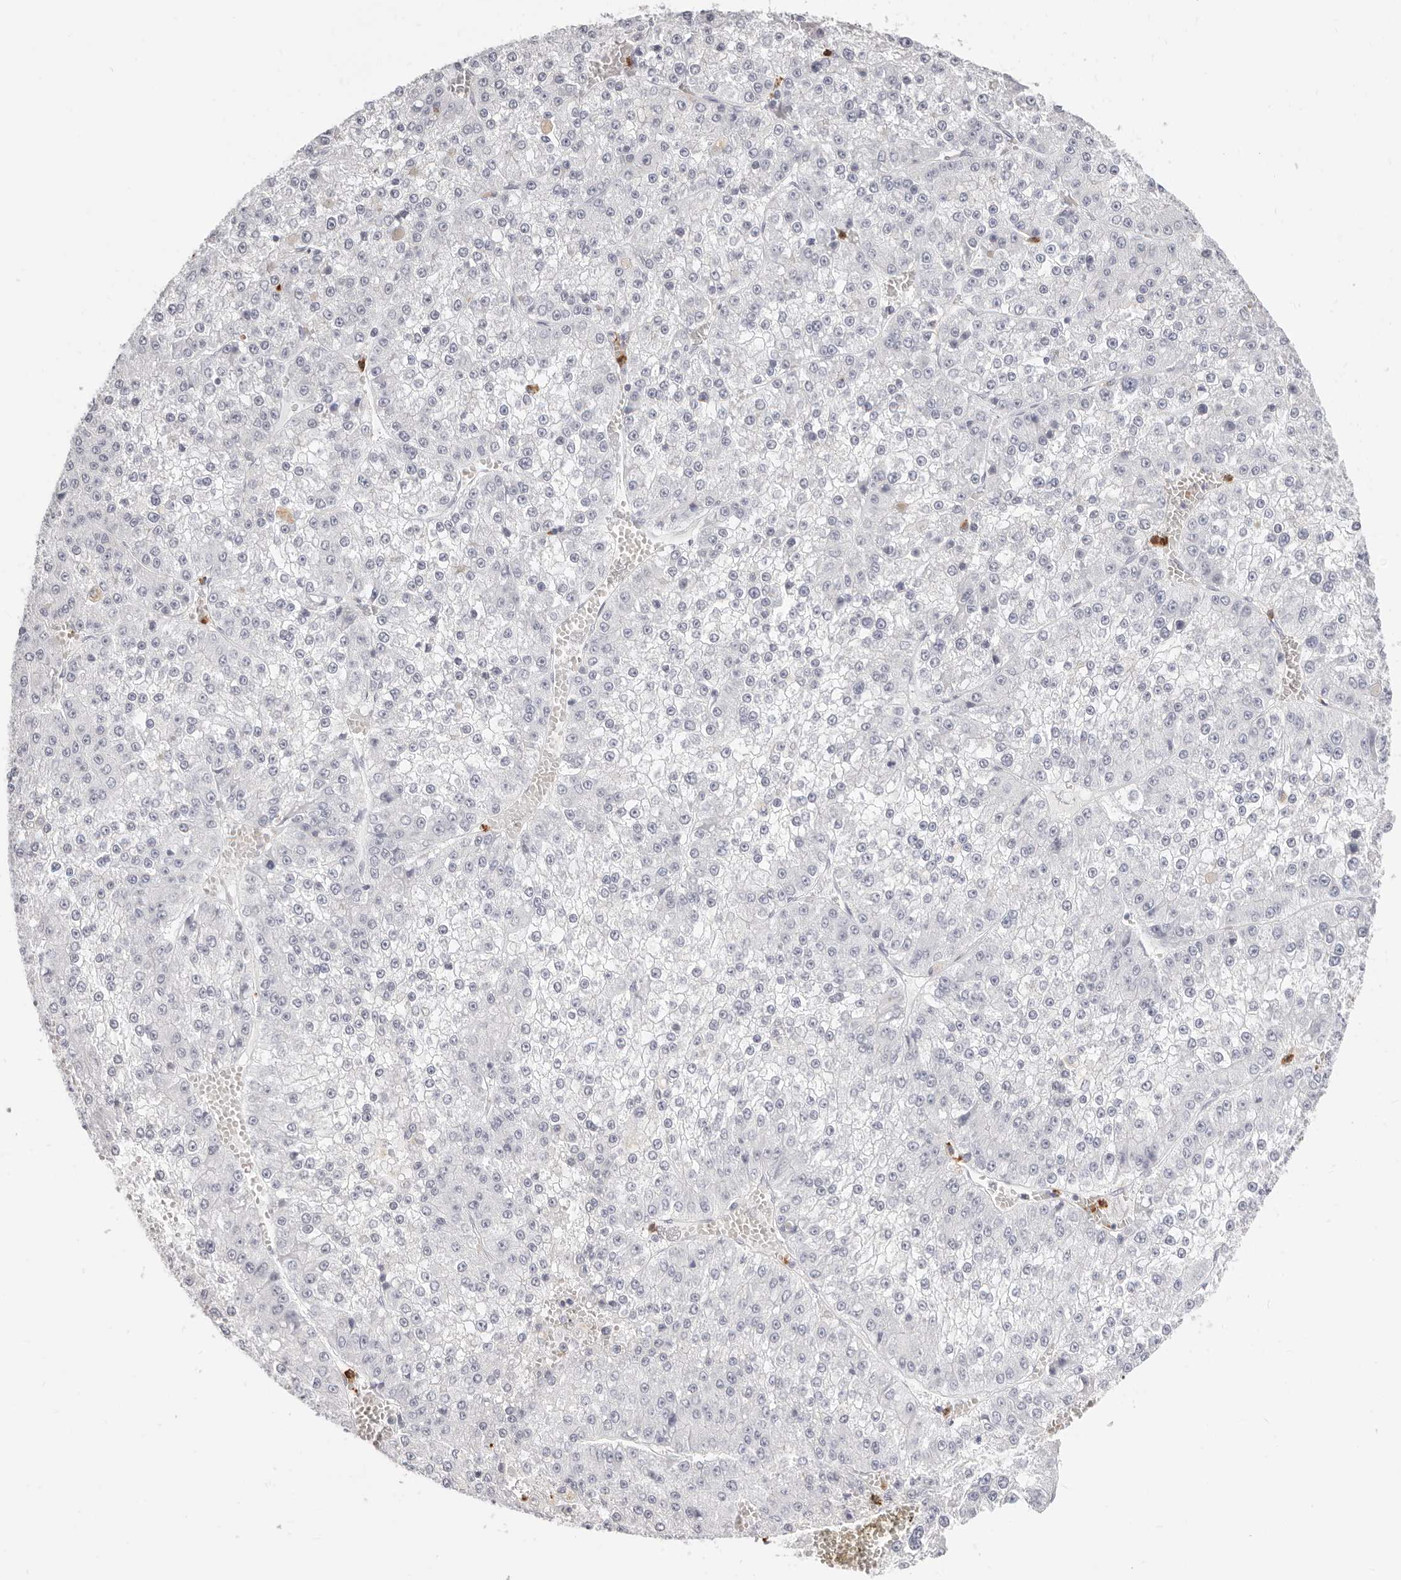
{"staining": {"intensity": "negative", "quantity": "none", "location": "none"}, "tissue": "liver cancer", "cell_type": "Tumor cells", "image_type": "cancer", "snomed": [{"axis": "morphology", "description": "Carcinoma, Hepatocellular, NOS"}, {"axis": "topography", "description": "Liver"}], "caption": "This is an immunohistochemistry micrograph of human hepatocellular carcinoma (liver). There is no positivity in tumor cells.", "gene": "CAMP", "patient": {"sex": "female", "age": 73}}